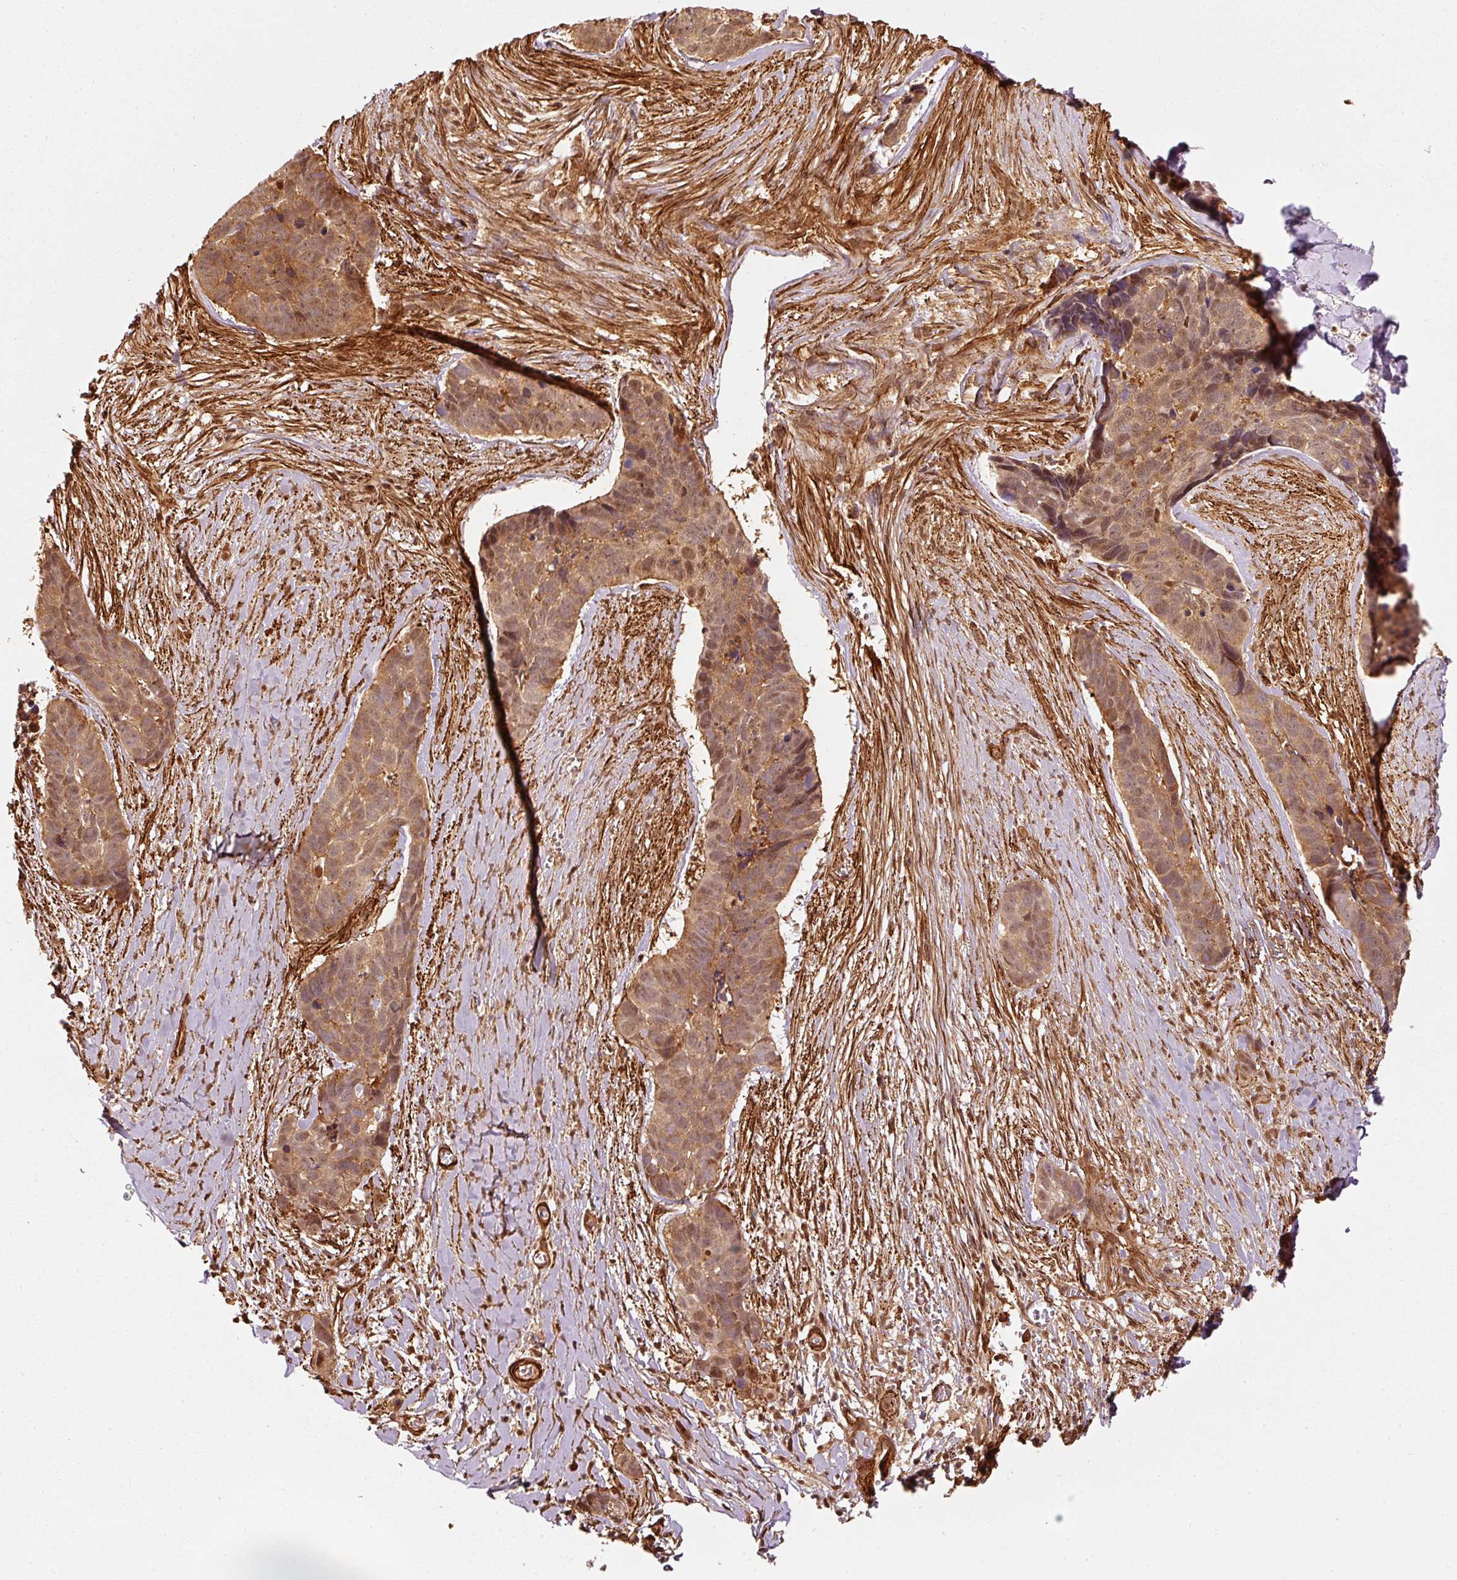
{"staining": {"intensity": "moderate", "quantity": ">75%", "location": "cytoplasmic/membranous,nuclear"}, "tissue": "skin cancer", "cell_type": "Tumor cells", "image_type": "cancer", "snomed": [{"axis": "morphology", "description": "Basal cell carcinoma"}, {"axis": "topography", "description": "Skin"}], "caption": "A micrograph showing moderate cytoplasmic/membranous and nuclear expression in approximately >75% of tumor cells in skin basal cell carcinoma, as visualized by brown immunohistochemical staining.", "gene": "PSMD1", "patient": {"sex": "female", "age": 82}}